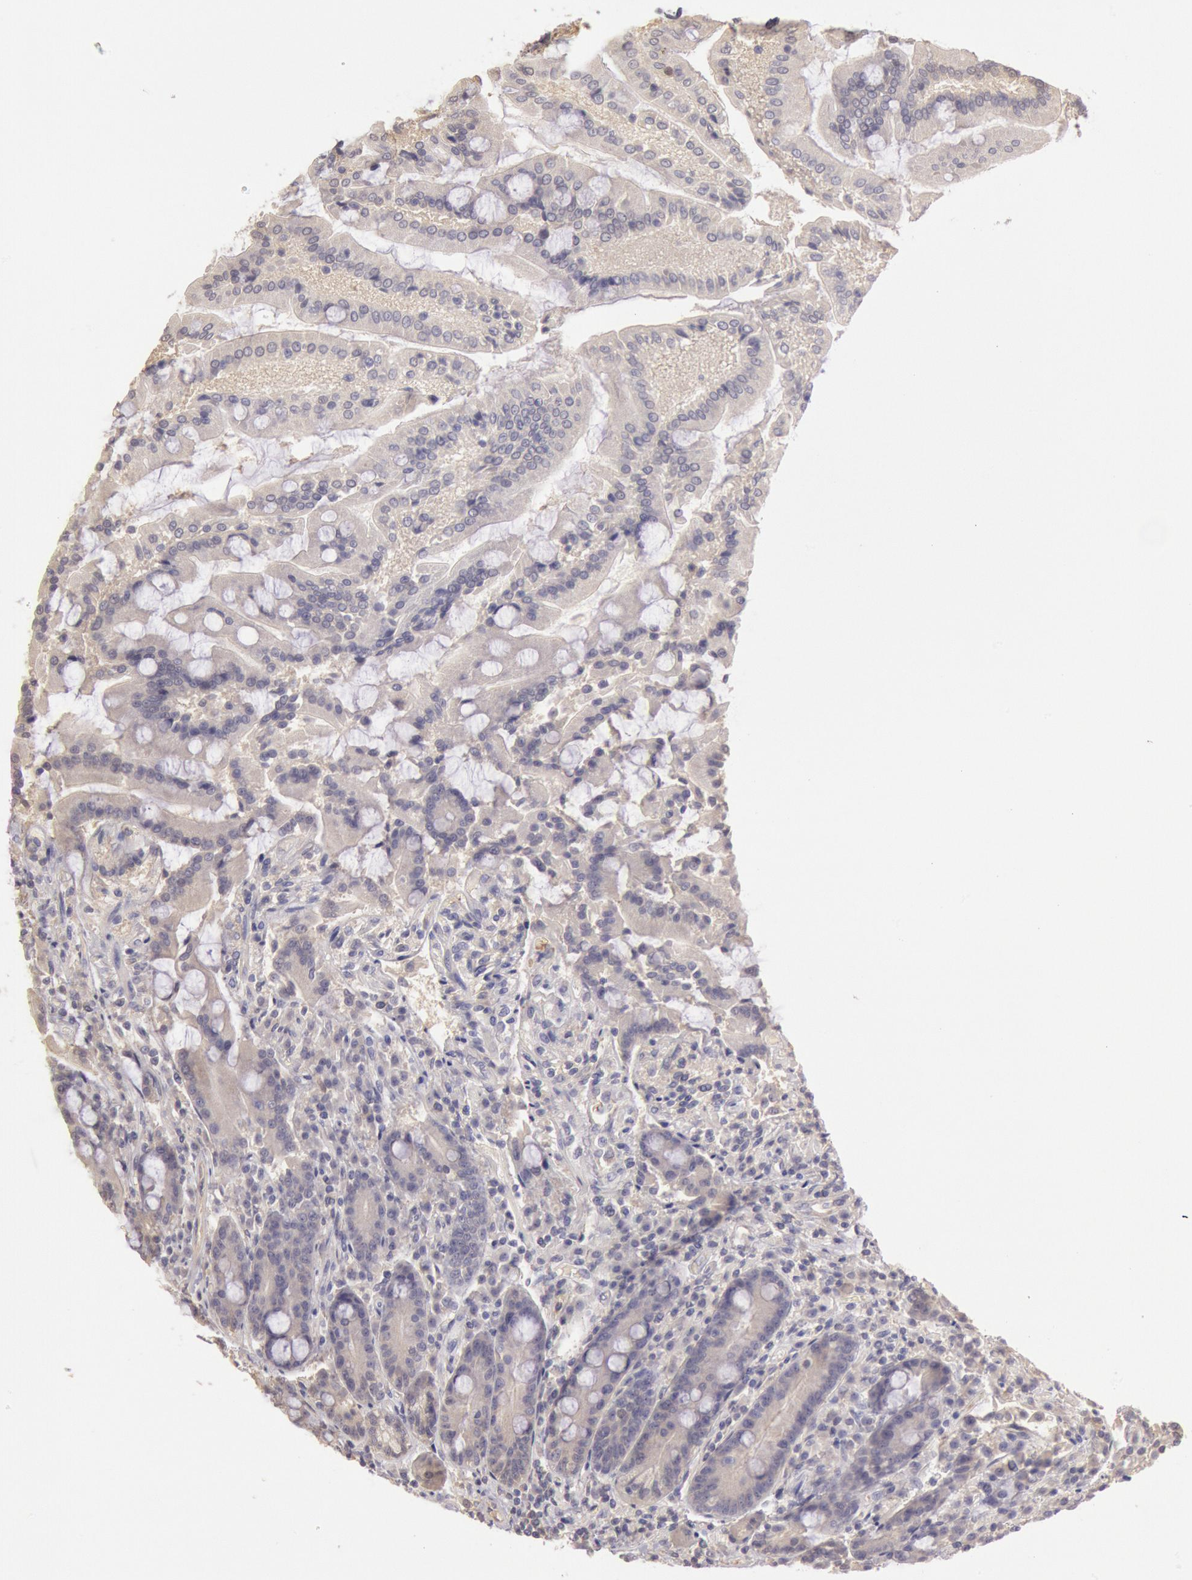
{"staining": {"intensity": "negative", "quantity": "none", "location": "none"}, "tissue": "duodenum", "cell_type": "Glandular cells", "image_type": "normal", "snomed": [{"axis": "morphology", "description": "Normal tissue, NOS"}, {"axis": "topography", "description": "Duodenum"}], "caption": "An IHC photomicrograph of unremarkable duodenum is shown. There is no staining in glandular cells of duodenum.", "gene": "C1R", "patient": {"sex": "female", "age": 64}}